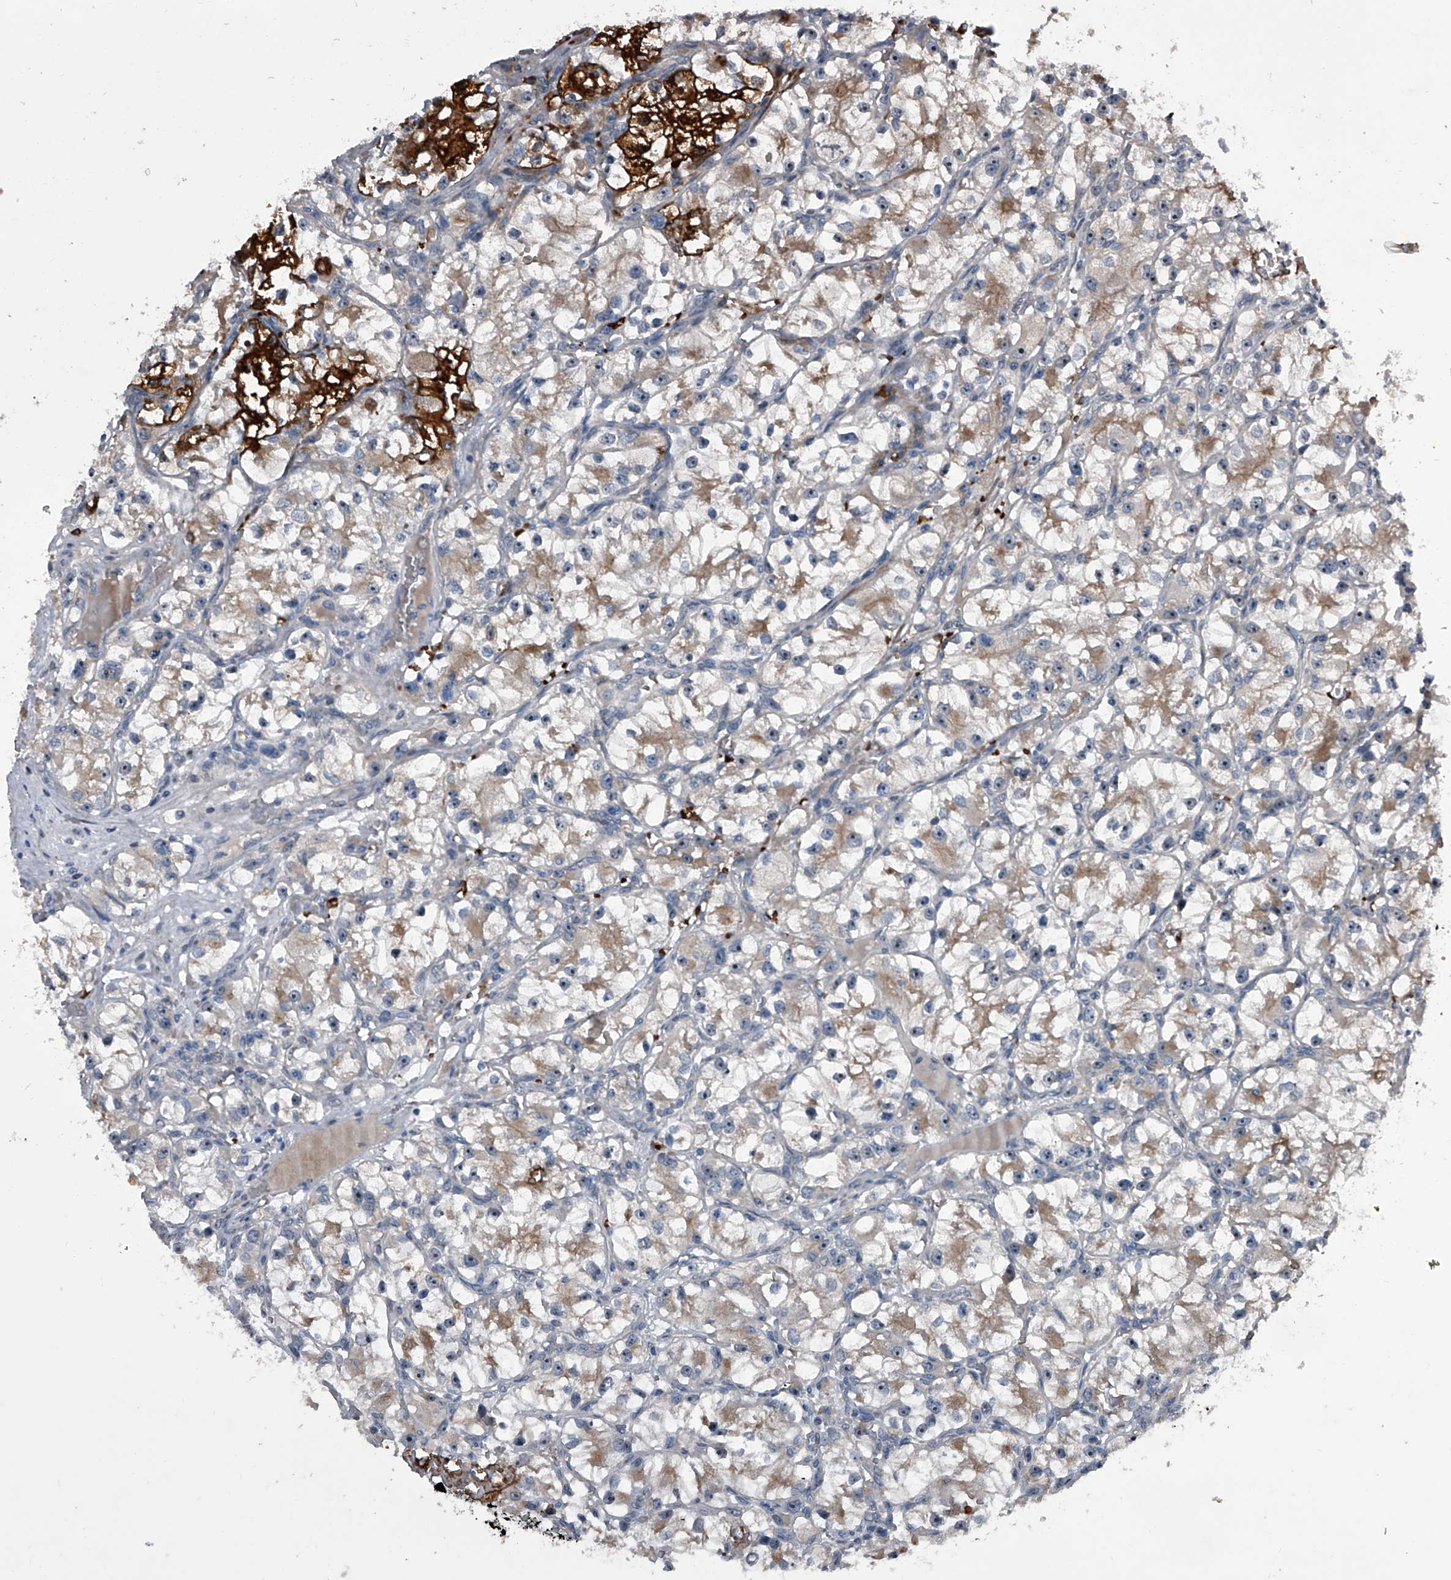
{"staining": {"intensity": "weak", "quantity": "25%-75%", "location": "cytoplasmic/membranous"}, "tissue": "renal cancer", "cell_type": "Tumor cells", "image_type": "cancer", "snomed": [{"axis": "morphology", "description": "Adenocarcinoma, NOS"}, {"axis": "topography", "description": "Kidney"}], "caption": "The micrograph reveals a brown stain indicating the presence of a protein in the cytoplasmic/membranous of tumor cells in renal cancer.", "gene": "CEP85L", "patient": {"sex": "female", "age": 57}}